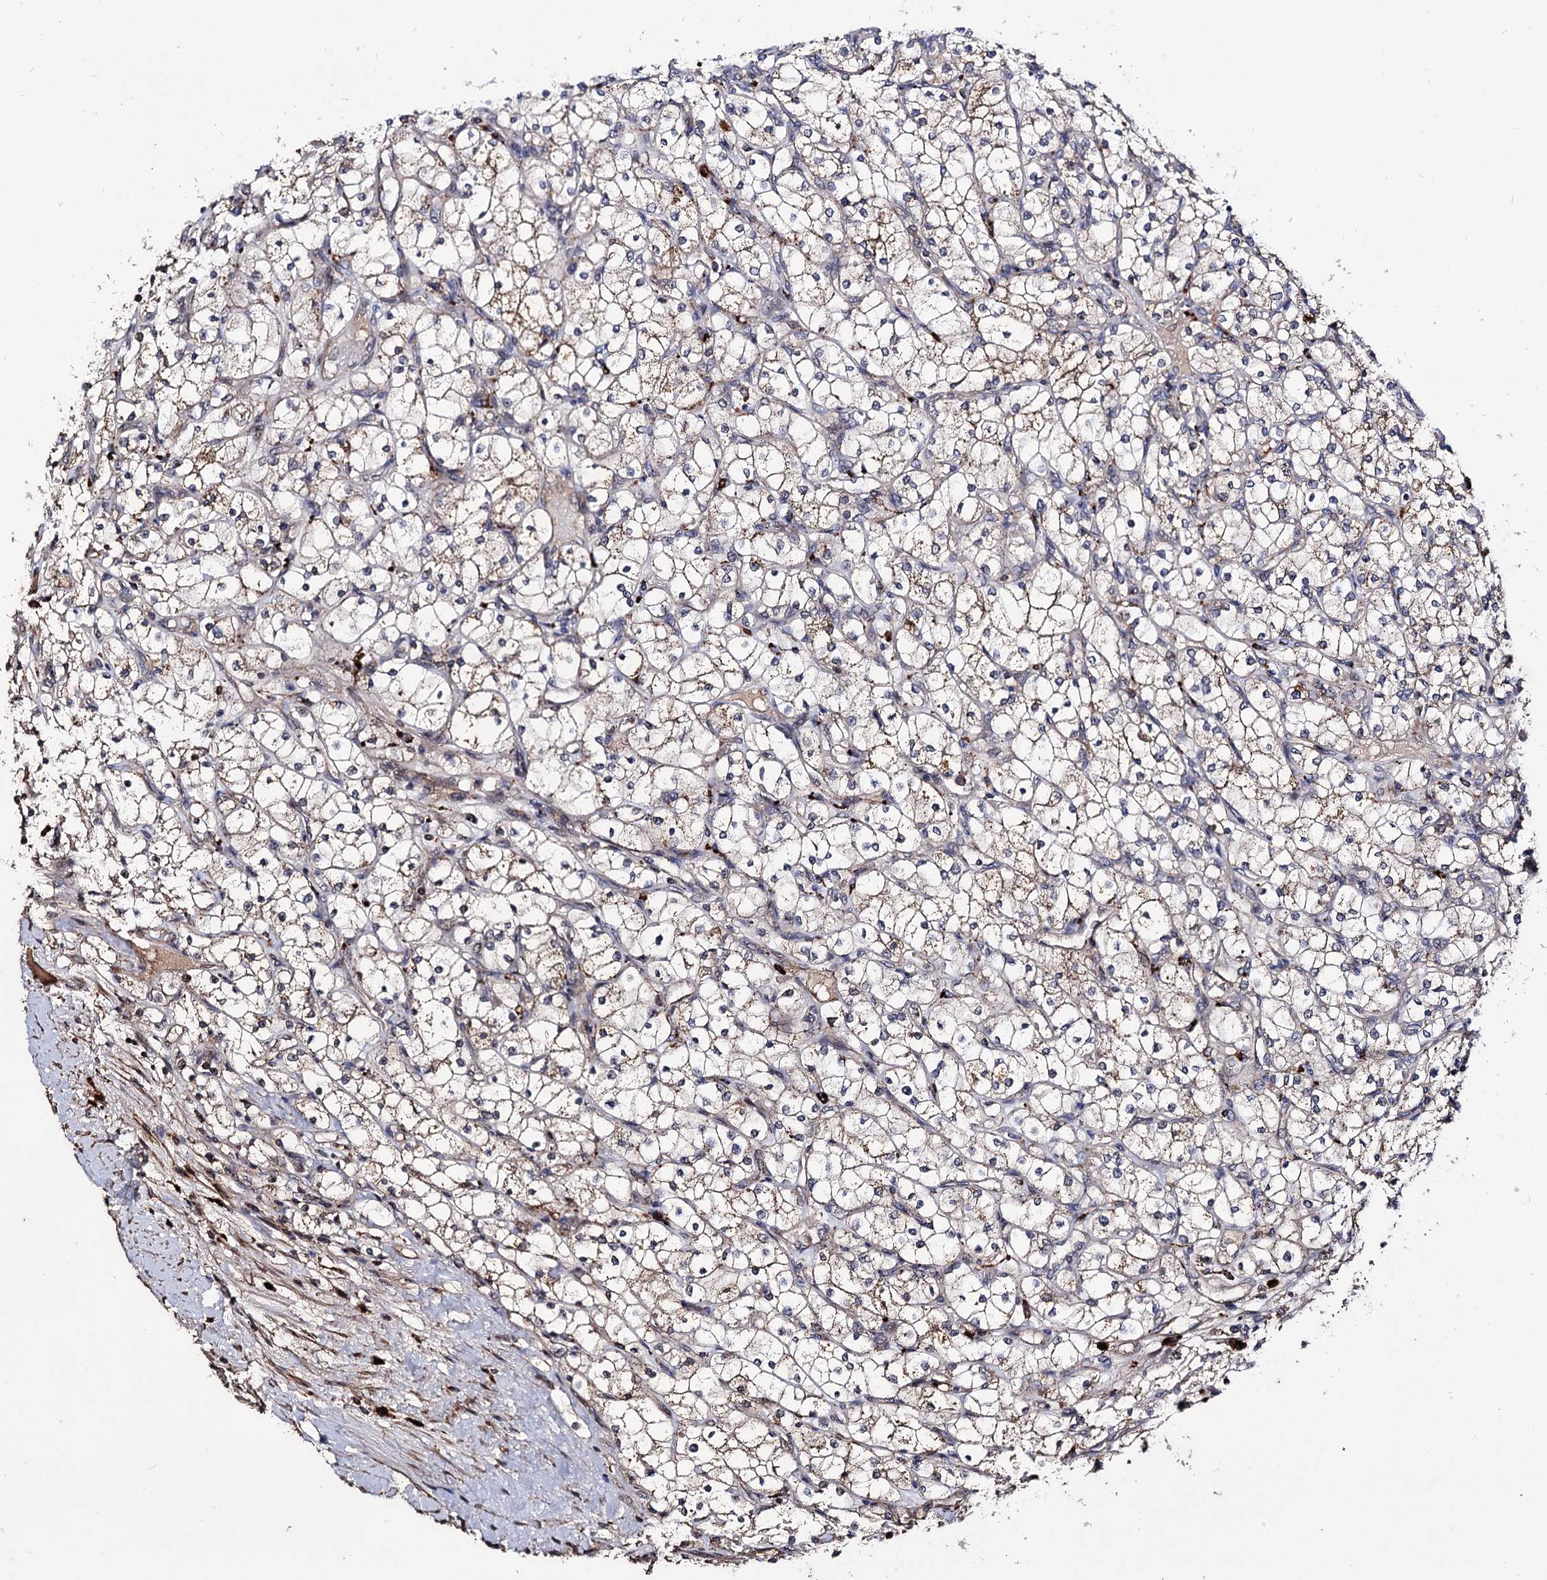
{"staining": {"intensity": "weak", "quantity": "<25%", "location": "cytoplasmic/membranous"}, "tissue": "renal cancer", "cell_type": "Tumor cells", "image_type": "cancer", "snomed": [{"axis": "morphology", "description": "Adenocarcinoma, NOS"}, {"axis": "topography", "description": "Kidney"}], "caption": "The histopathology image exhibits no staining of tumor cells in renal adenocarcinoma.", "gene": "MICAL2", "patient": {"sex": "male", "age": 80}}